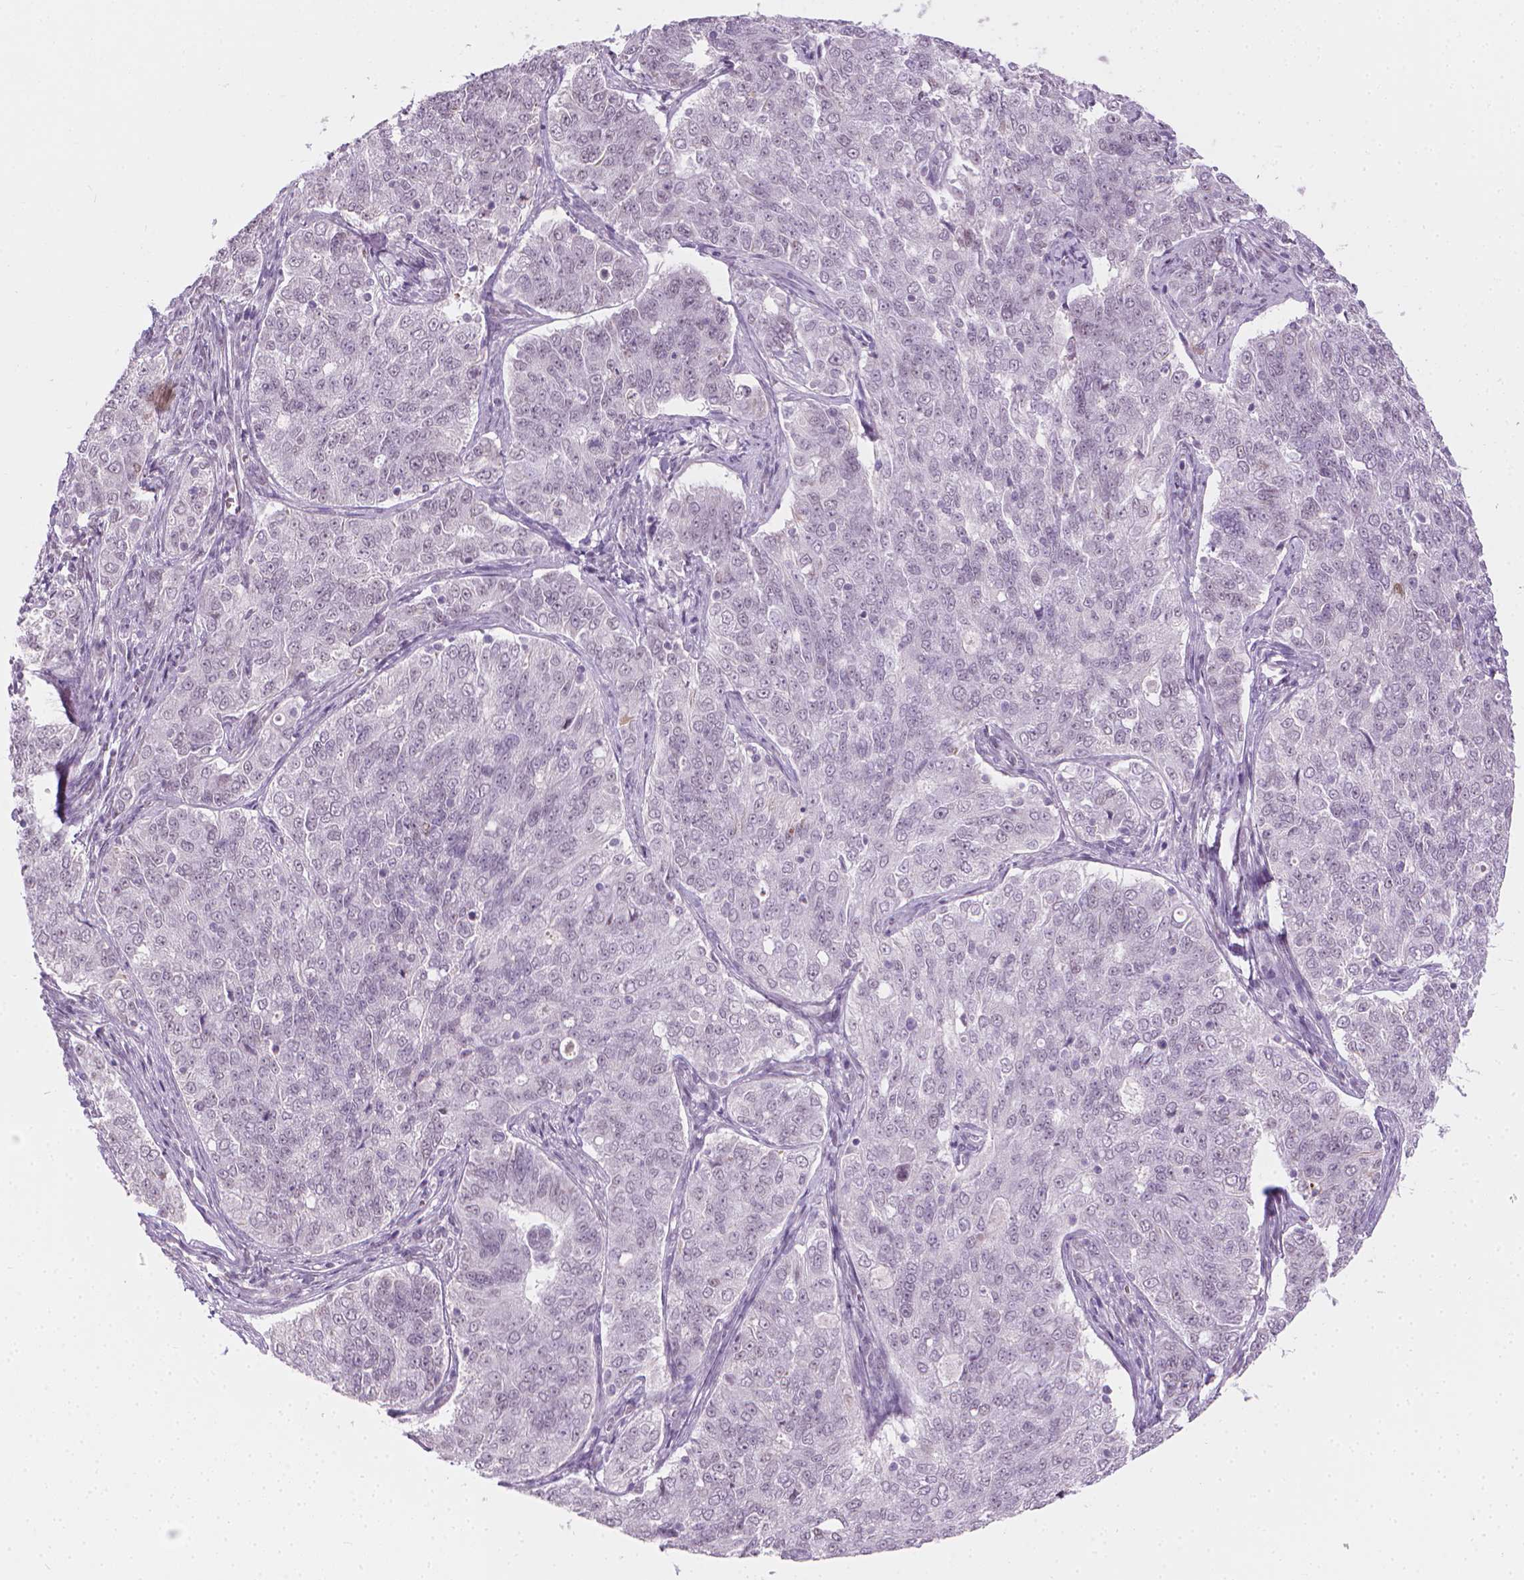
{"staining": {"intensity": "negative", "quantity": "none", "location": "none"}, "tissue": "endometrial cancer", "cell_type": "Tumor cells", "image_type": "cancer", "snomed": [{"axis": "morphology", "description": "Adenocarcinoma, NOS"}, {"axis": "topography", "description": "Endometrium"}], "caption": "Immunohistochemistry (IHC) micrograph of neoplastic tissue: endometrial cancer stained with DAB demonstrates no significant protein expression in tumor cells.", "gene": "CDKN1C", "patient": {"sex": "female", "age": 43}}